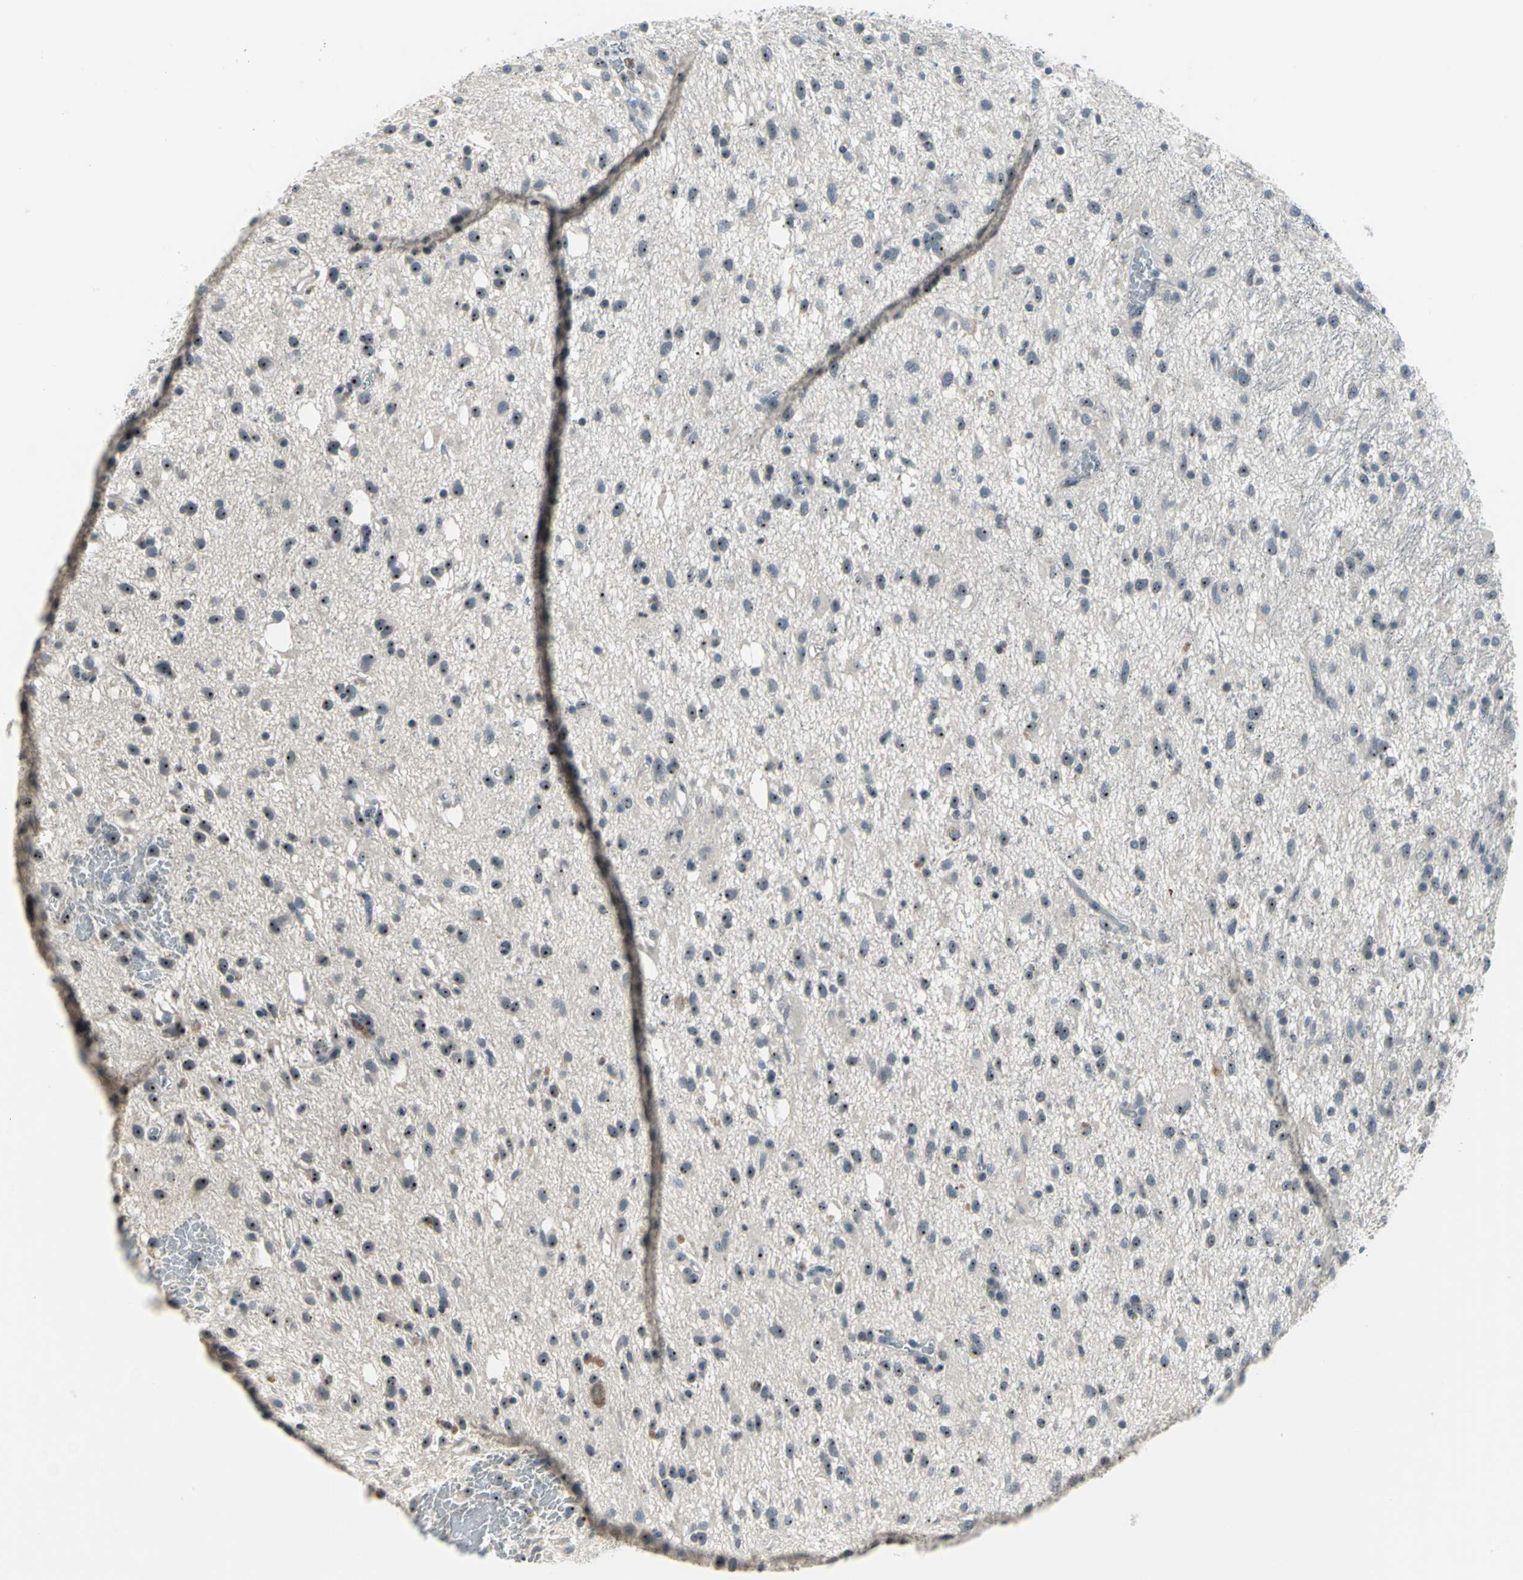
{"staining": {"intensity": "strong", "quantity": ">75%", "location": "nuclear"}, "tissue": "glioma", "cell_type": "Tumor cells", "image_type": "cancer", "snomed": [{"axis": "morphology", "description": "Glioma, malignant, Low grade"}, {"axis": "topography", "description": "Brain"}], "caption": "High-power microscopy captured an immunohistochemistry micrograph of glioma, revealing strong nuclear staining in about >75% of tumor cells. (DAB IHC, brown staining for protein, blue staining for nuclei).", "gene": "MYBBP1A", "patient": {"sex": "male", "age": 77}}